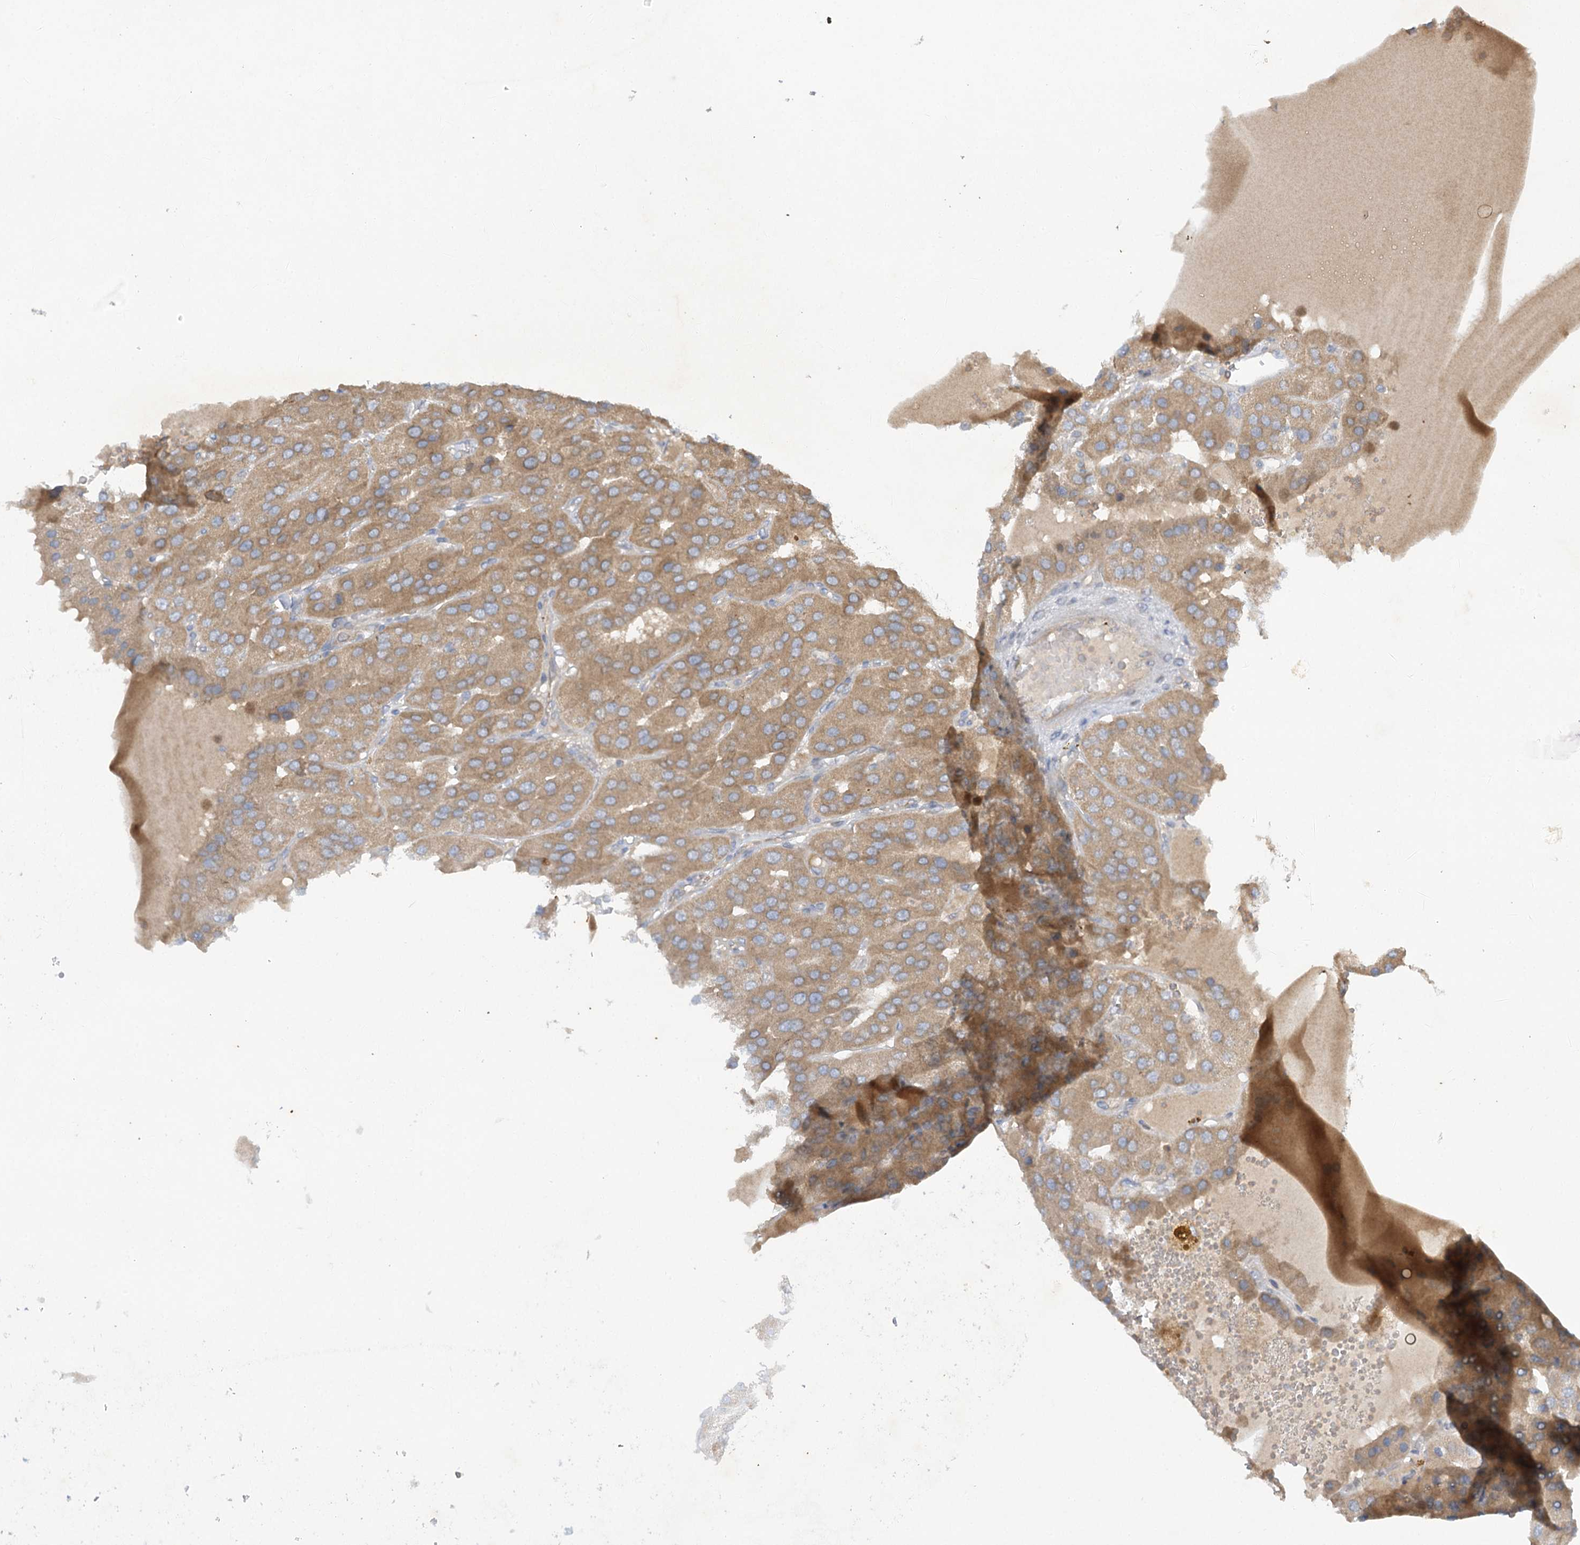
{"staining": {"intensity": "moderate", "quantity": ">75%", "location": "cytoplasmic/membranous"}, "tissue": "parathyroid gland", "cell_type": "Glandular cells", "image_type": "normal", "snomed": [{"axis": "morphology", "description": "Normal tissue, NOS"}, {"axis": "morphology", "description": "Adenoma, NOS"}, {"axis": "topography", "description": "Parathyroid gland"}], "caption": "DAB (3,3'-diaminobenzidine) immunohistochemical staining of benign parathyroid gland displays moderate cytoplasmic/membranous protein expression in approximately >75% of glandular cells.", "gene": "TRAF3IP1", "patient": {"sex": "female", "age": 86}}